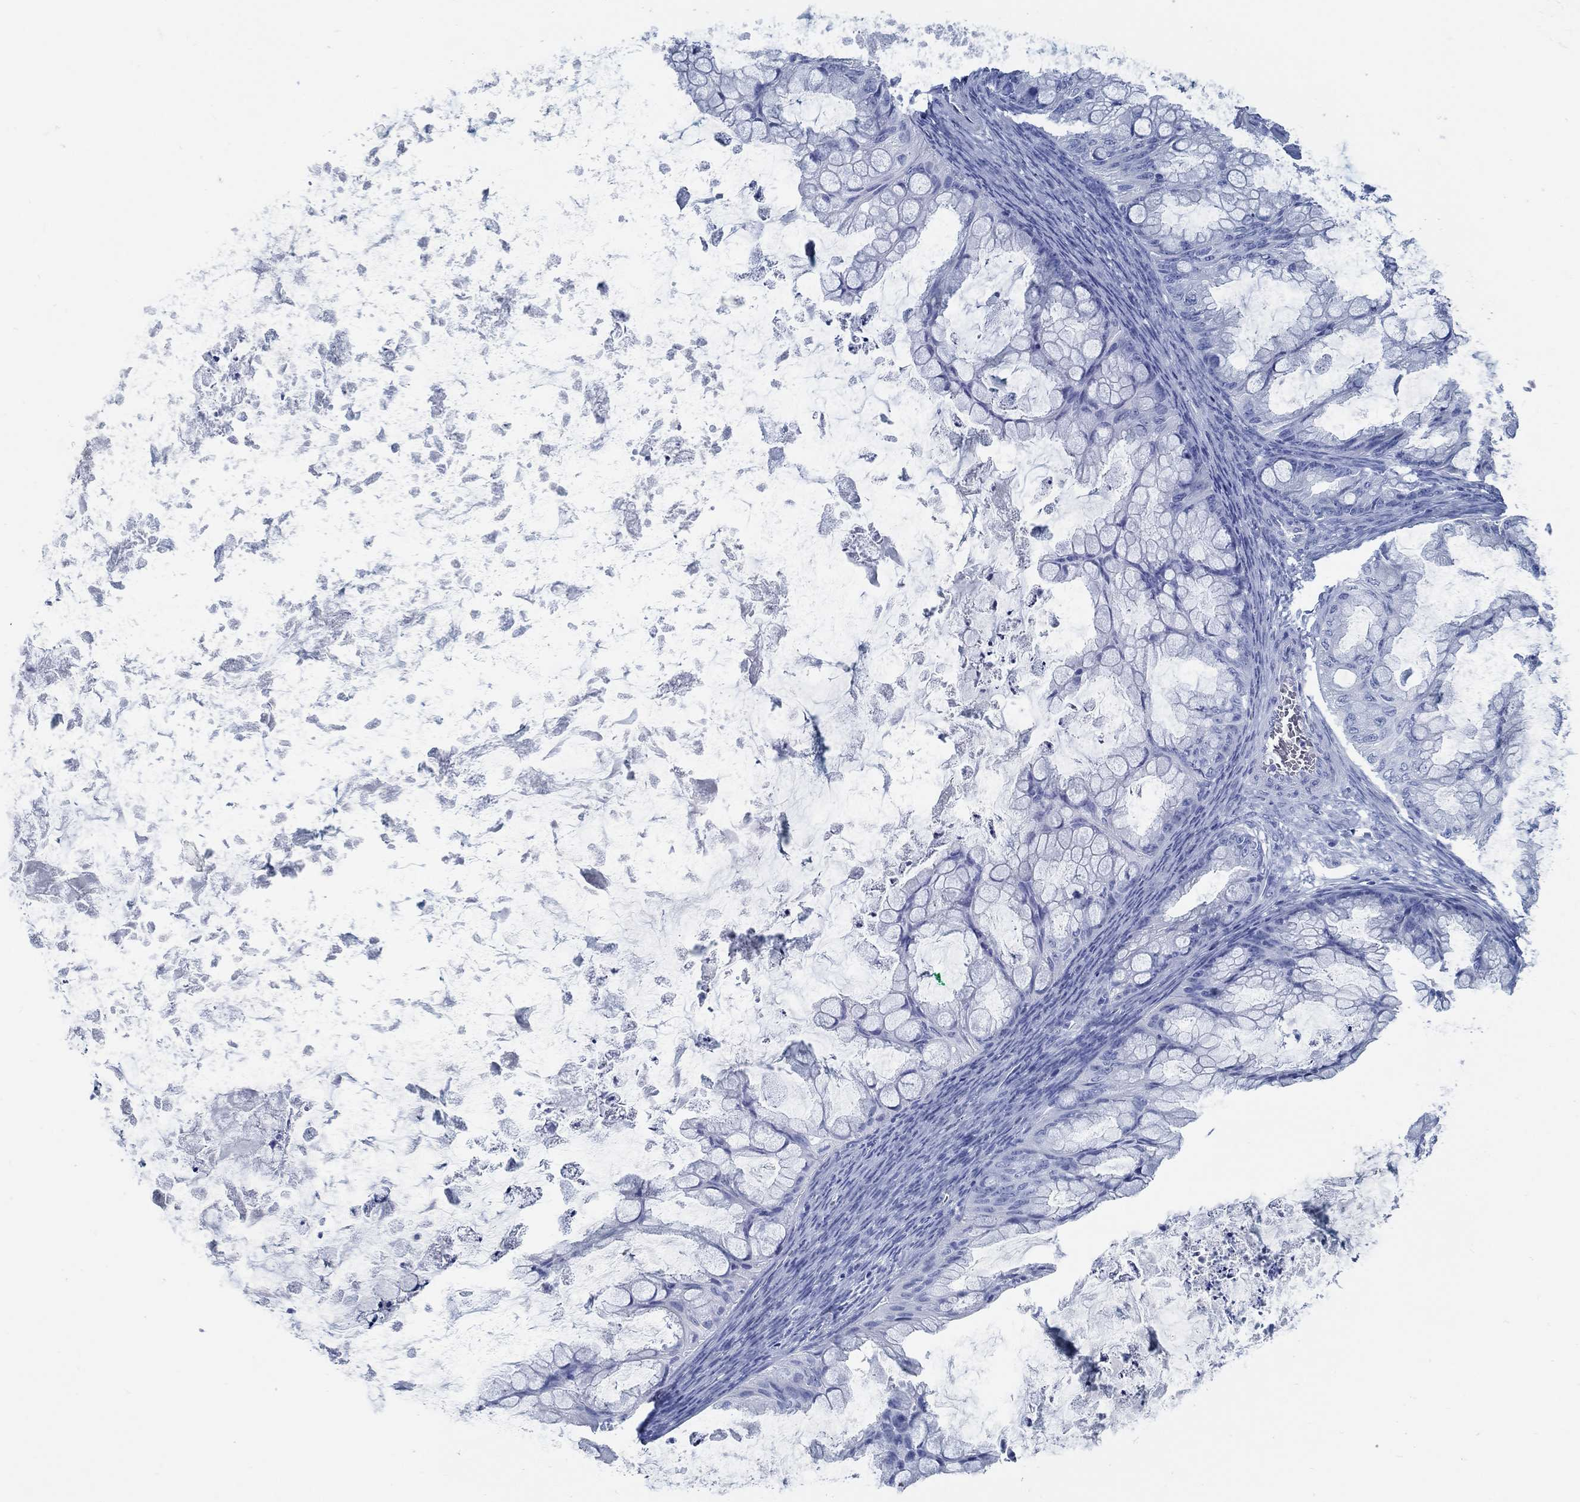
{"staining": {"intensity": "negative", "quantity": "none", "location": "none"}, "tissue": "ovarian cancer", "cell_type": "Tumor cells", "image_type": "cancer", "snomed": [{"axis": "morphology", "description": "Cystadenocarcinoma, mucinous, NOS"}, {"axis": "topography", "description": "Ovary"}], "caption": "Immunohistochemistry of ovarian cancer shows no expression in tumor cells. (DAB IHC with hematoxylin counter stain).", "gene": "SLC45A1", "patient": {"sex": "female", "age": 35}}